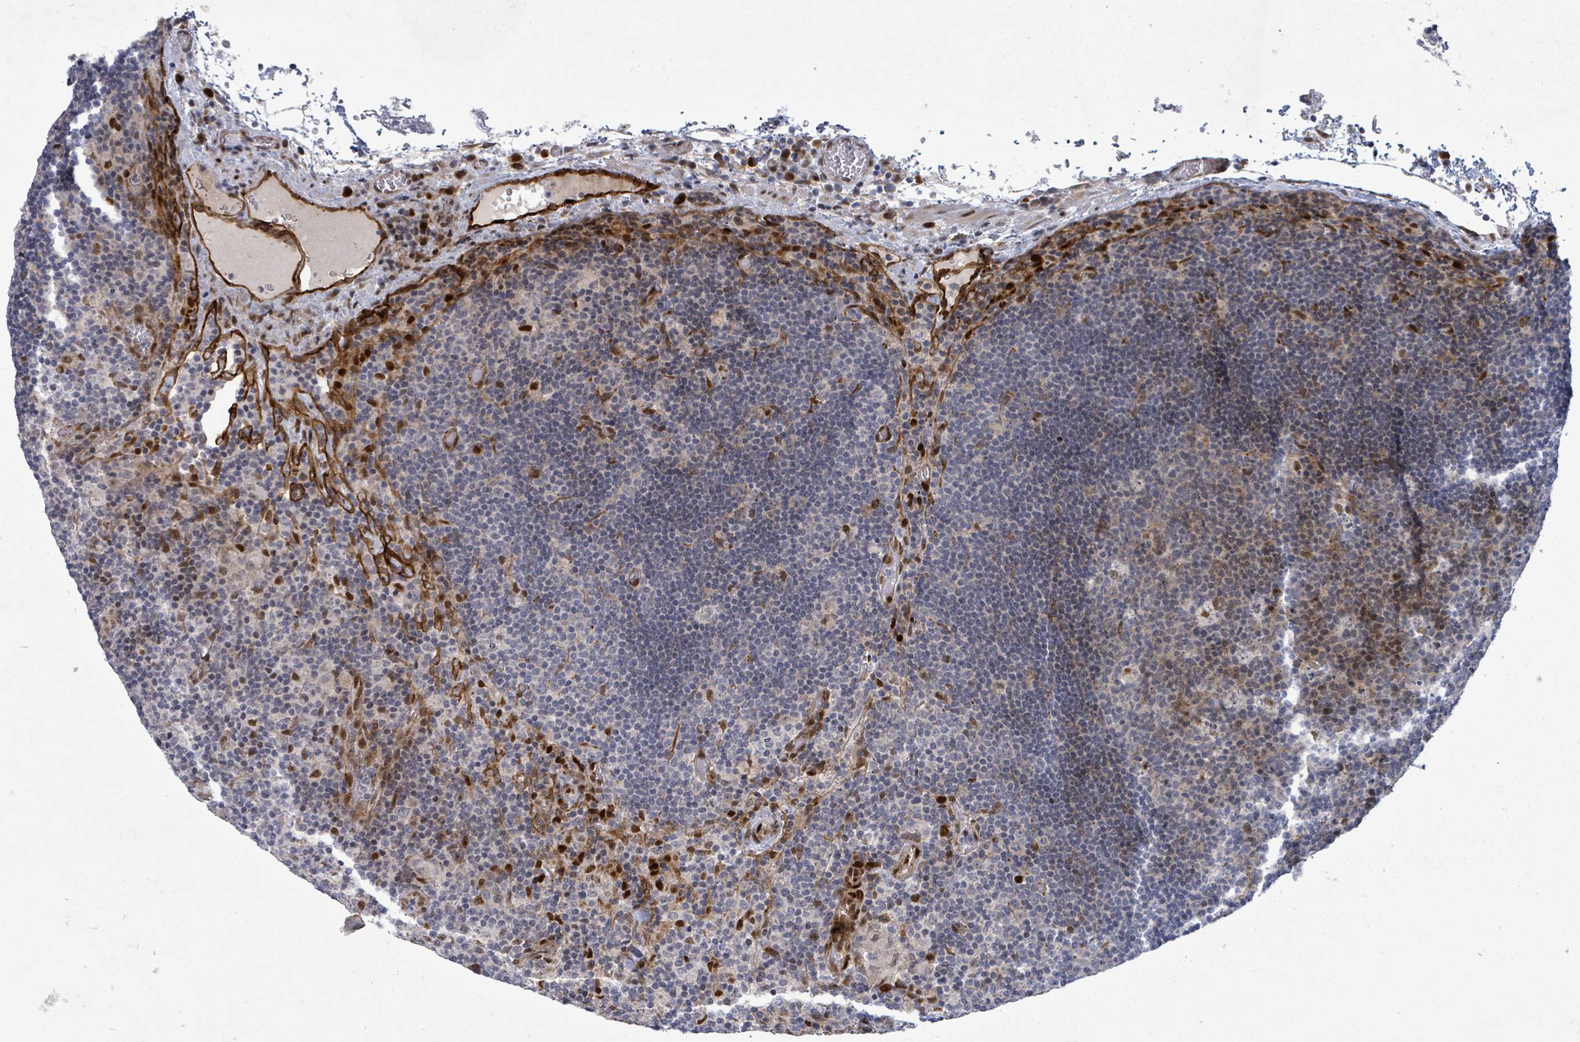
{"staining": {"intensity": "negative", "quantity": "none", "location": "none"}, "tissue": "lymph node", "cell_type": "Germinal center cells", "image_type": "normal", "snomed": [{"axis": "morphology", "description": "Normal tissue, NOS"}, {"axis": "topography", "description": "Lymph node"}], "caption": "High magnification brightfield microscopy of unremarkable lymph node stained with DAB (3,3'-diaminobenzidine) (brown) and counterstained with hematoxylin (blue): germinal center cells show no significant expression.", "gene": "TUSC1", "patient": {"sex": "male", "age": 58}}